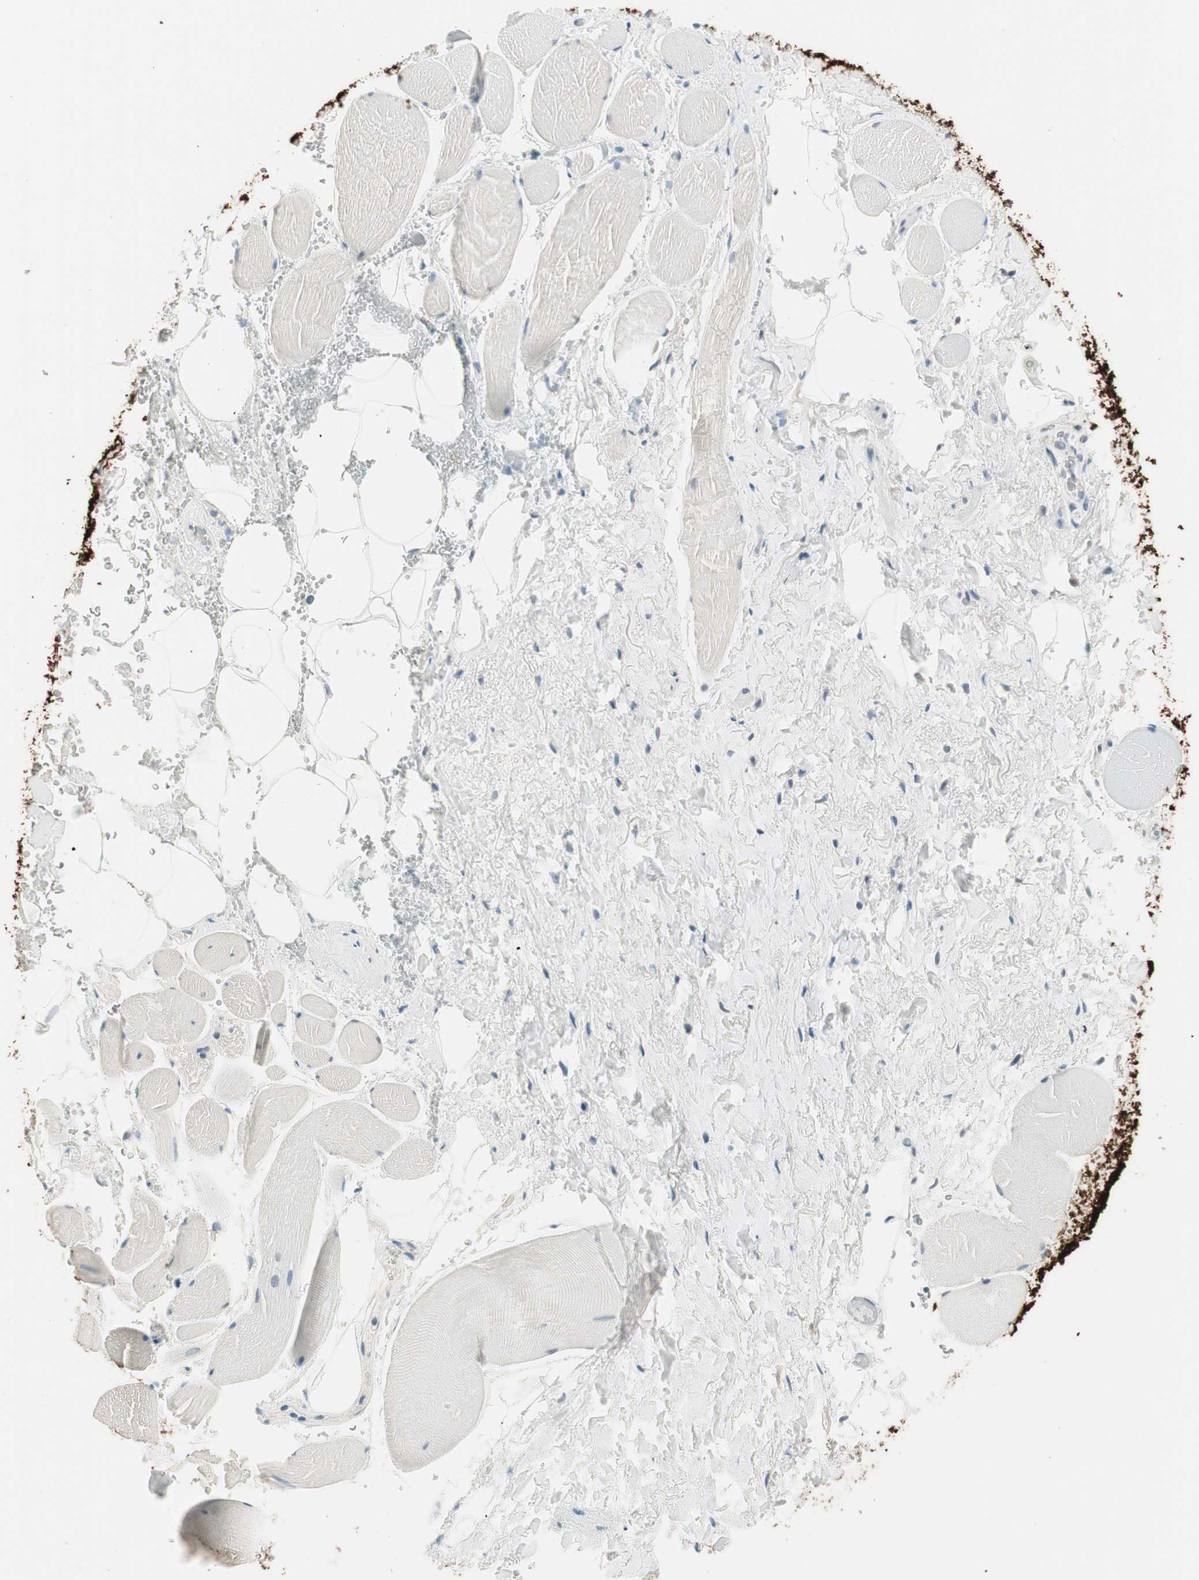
{"staining": {"intensity": "negative", "quantity": "none", "location": "none"}, "tissue": "adipose tissue", "cell_type": "Adipocytes", "image_type": "normal", "snomed": [{"axis": "morphology", "description": "Normal tissue, NOS"}, {"axis": "topography", "description": "Soft tissue"}, {"axis": "topography", "description": "Peripheral nerve tissue"}], "caption": "The image shows no staining of adipocytes in unremarkable adipose tissue.", "gene": "GNAO1", "patient": {"sex": "female", "age": 71}}